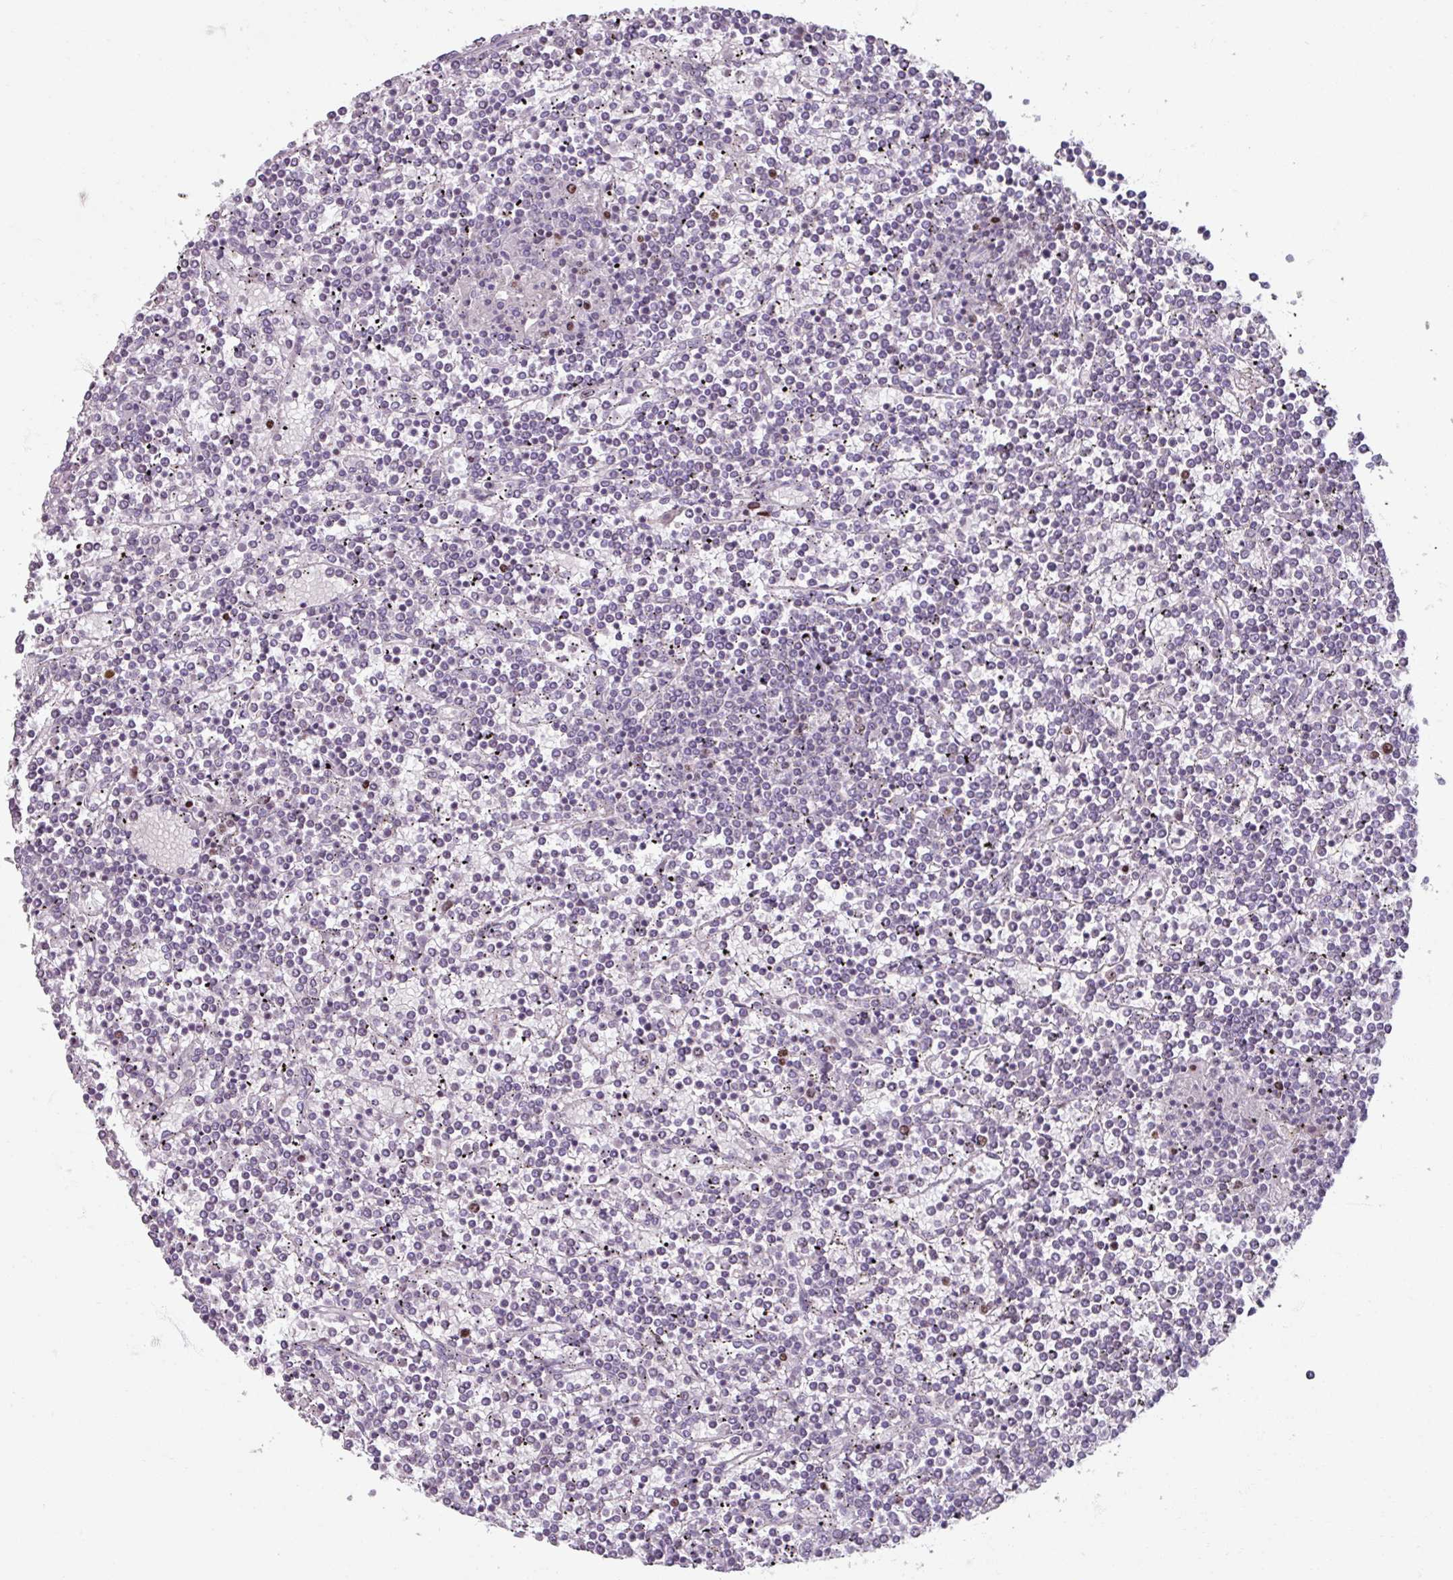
{"staining": {"intensity": "negative", "quantity": "none", "location": "none"}, "tissue": "lymphoma", "cell_type": "Tumor cells", "image_type": "cancer", "snomed": [{"axis": "morphology", "description": "Malignant lymphoma, non-Hodgkin's type, Low grade"}, {"axis": "topography", "description": "Spleen"}], "caption": "Tumor cells show no significant protein expression in low-grade malignant lymphoma, non-Hodgkin's type.", "gene": "ATAD2", "patient": {"sex": "female", "age": 19}}